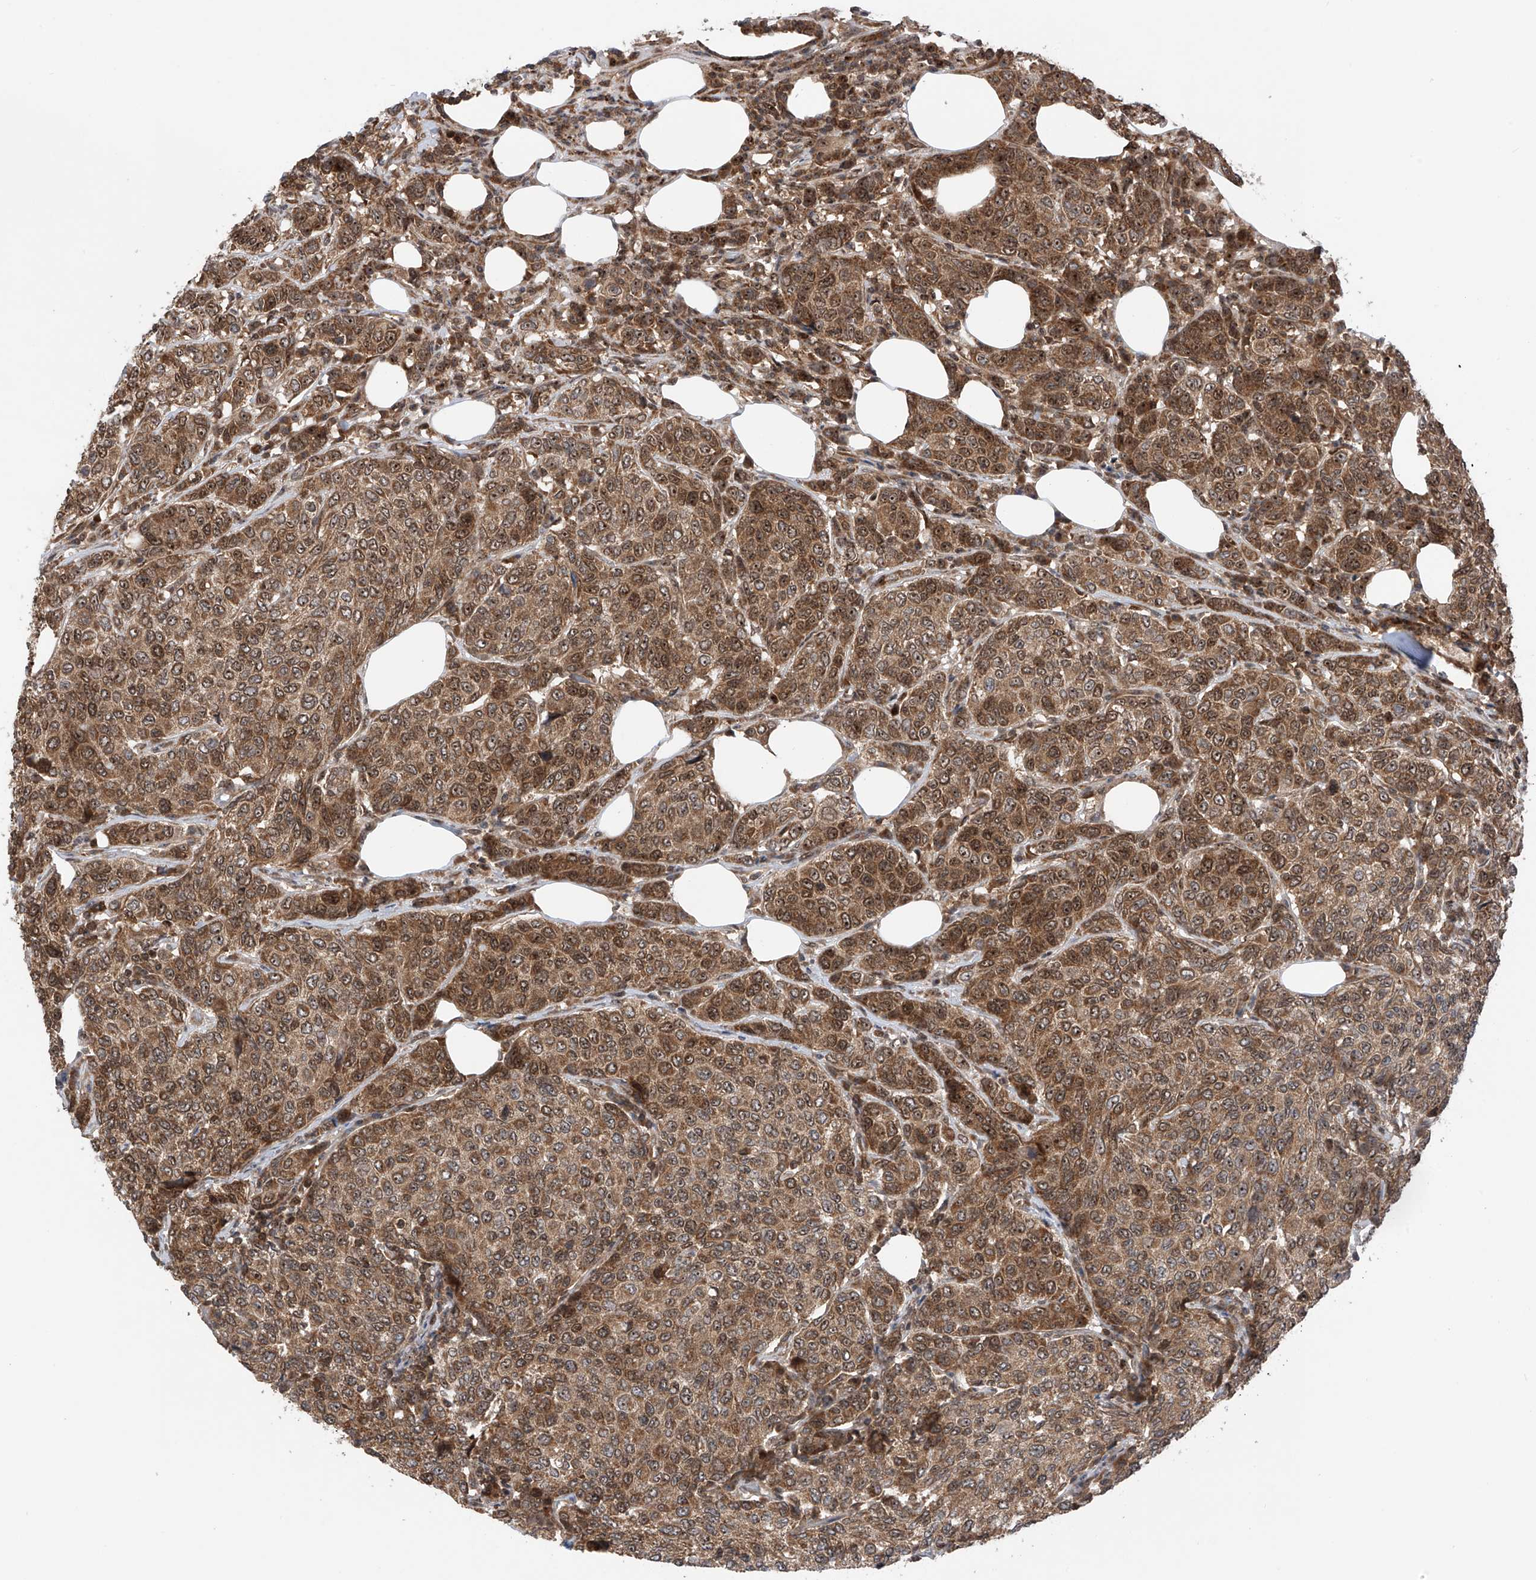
{"staining": {"intensity": "moderate", "quantity": ">75%", "location": "cytoplasmic/membranous,nuclear"}, "tissue": "breast cancer", "cell_type": "Tumor cells", "image_type": "cancer", "snomed": [{"axis": "morphology", "description": "Duct carcinoma"}, {"axis": "topography", "description": "Breast"}], "caption": "A histopathology image of breast invasive ductal carcinoma stained for a protein displays moderate cytoplasmic/membranous and nuclear brown staining in tumor cells.", "gene": "C1orf131", "patient": {"sex": "female", "age": 55}}